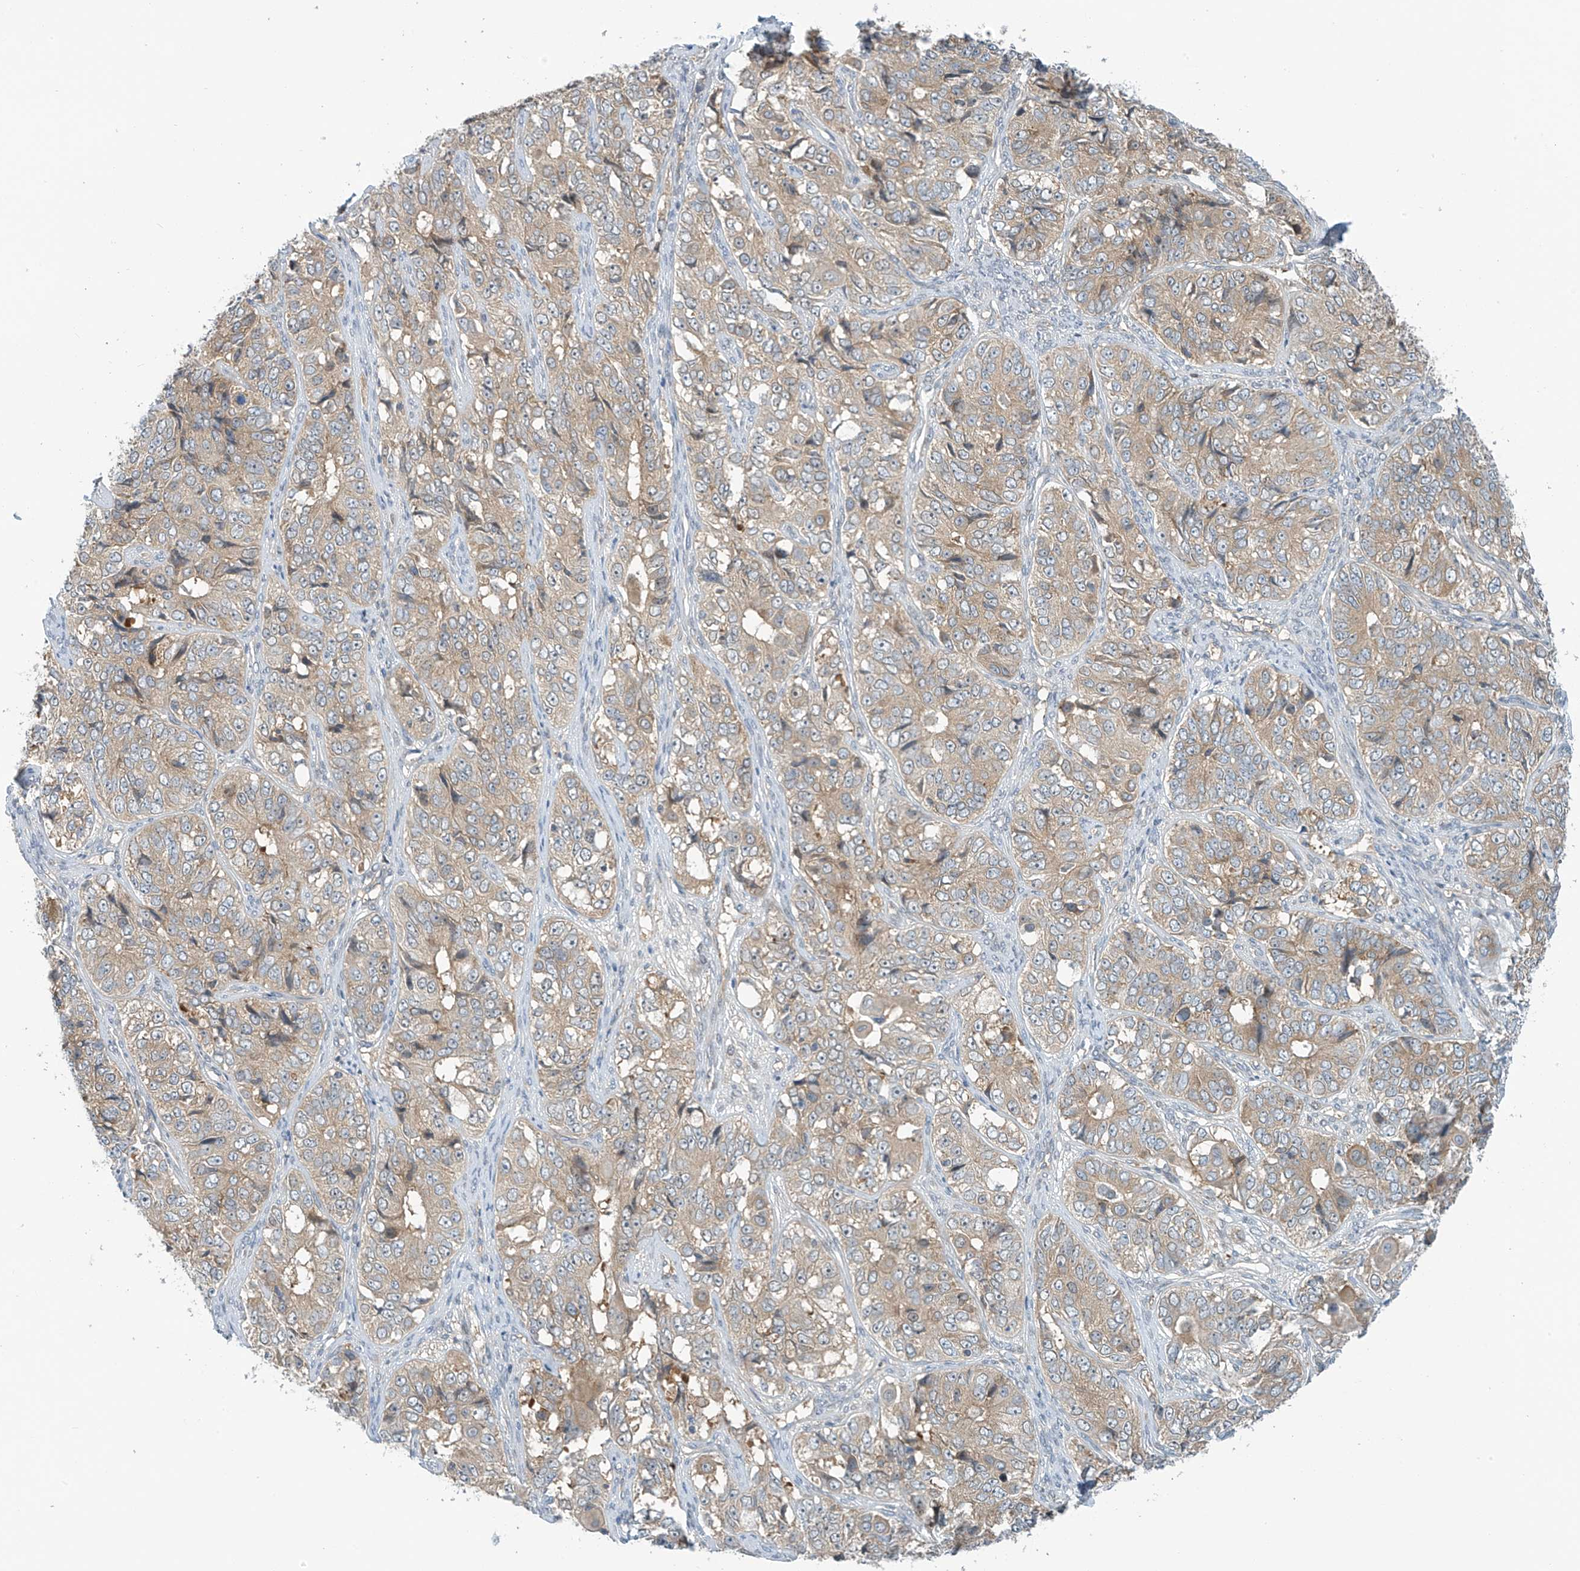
{"staining": {"intensity": "weak", "quantity": "25%-75%", "location": "cytoplasmic/membranous"}, "tissue": "ovarian cancer", "cell_type": "Tumor cells", "image_type": "cancer", "snomed": [{"axis": "morphology", "description": "Carcinoma, endometroid"}, {"axis": "topography", "description": "Ovary"}], "caption": "Ovarian cancer stained for a protein (brown) reveals weak cytoplasmic/membranous positive positivity in approximately 25%-75% of tumor cells.", "gene": "FSD1L", "patient": {"sex": "female", "age": 51}}